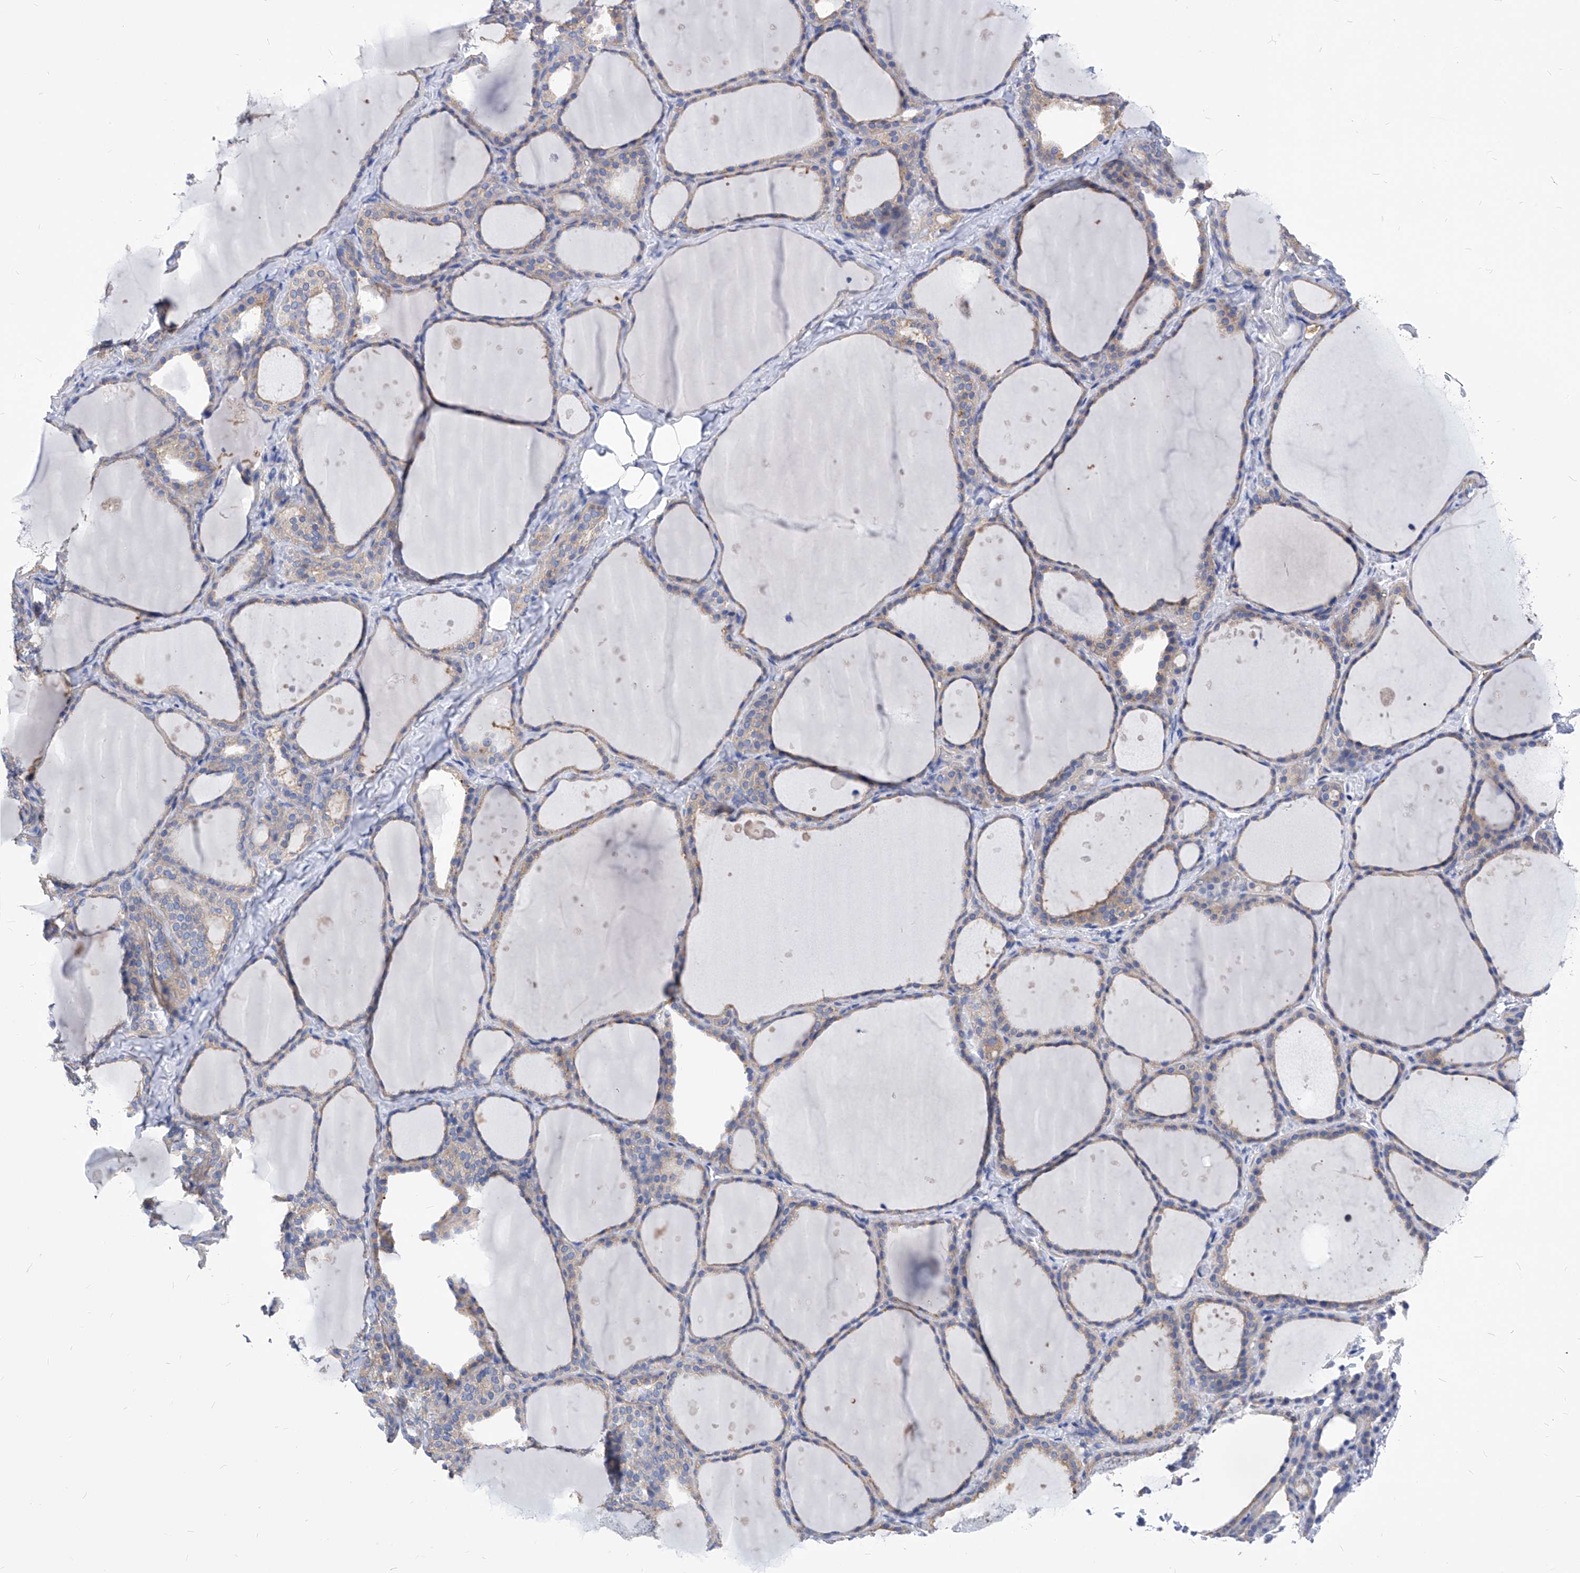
{"staining": {"intensity": "weak", "quantity": "25%-75%", "location": "cytoplasmic/membranous"}, "tissue": "thyroid gland", "cell_type": "Glandular cells", "image_type": "normal", "snomed": [{"axis": "morphology", "description": "Normal tissue, NOS"}, {"axis": "topography", "description": "Thyroid gland"}], "caption": "The photomicrograph reveals staining of normal thyroid gland, revealing weak cytoplasmic/membranous protein expression (brown color) within glandular cells.", "gene": "XPNPEP1", "patient": {"sex": "female", "age": 44}}